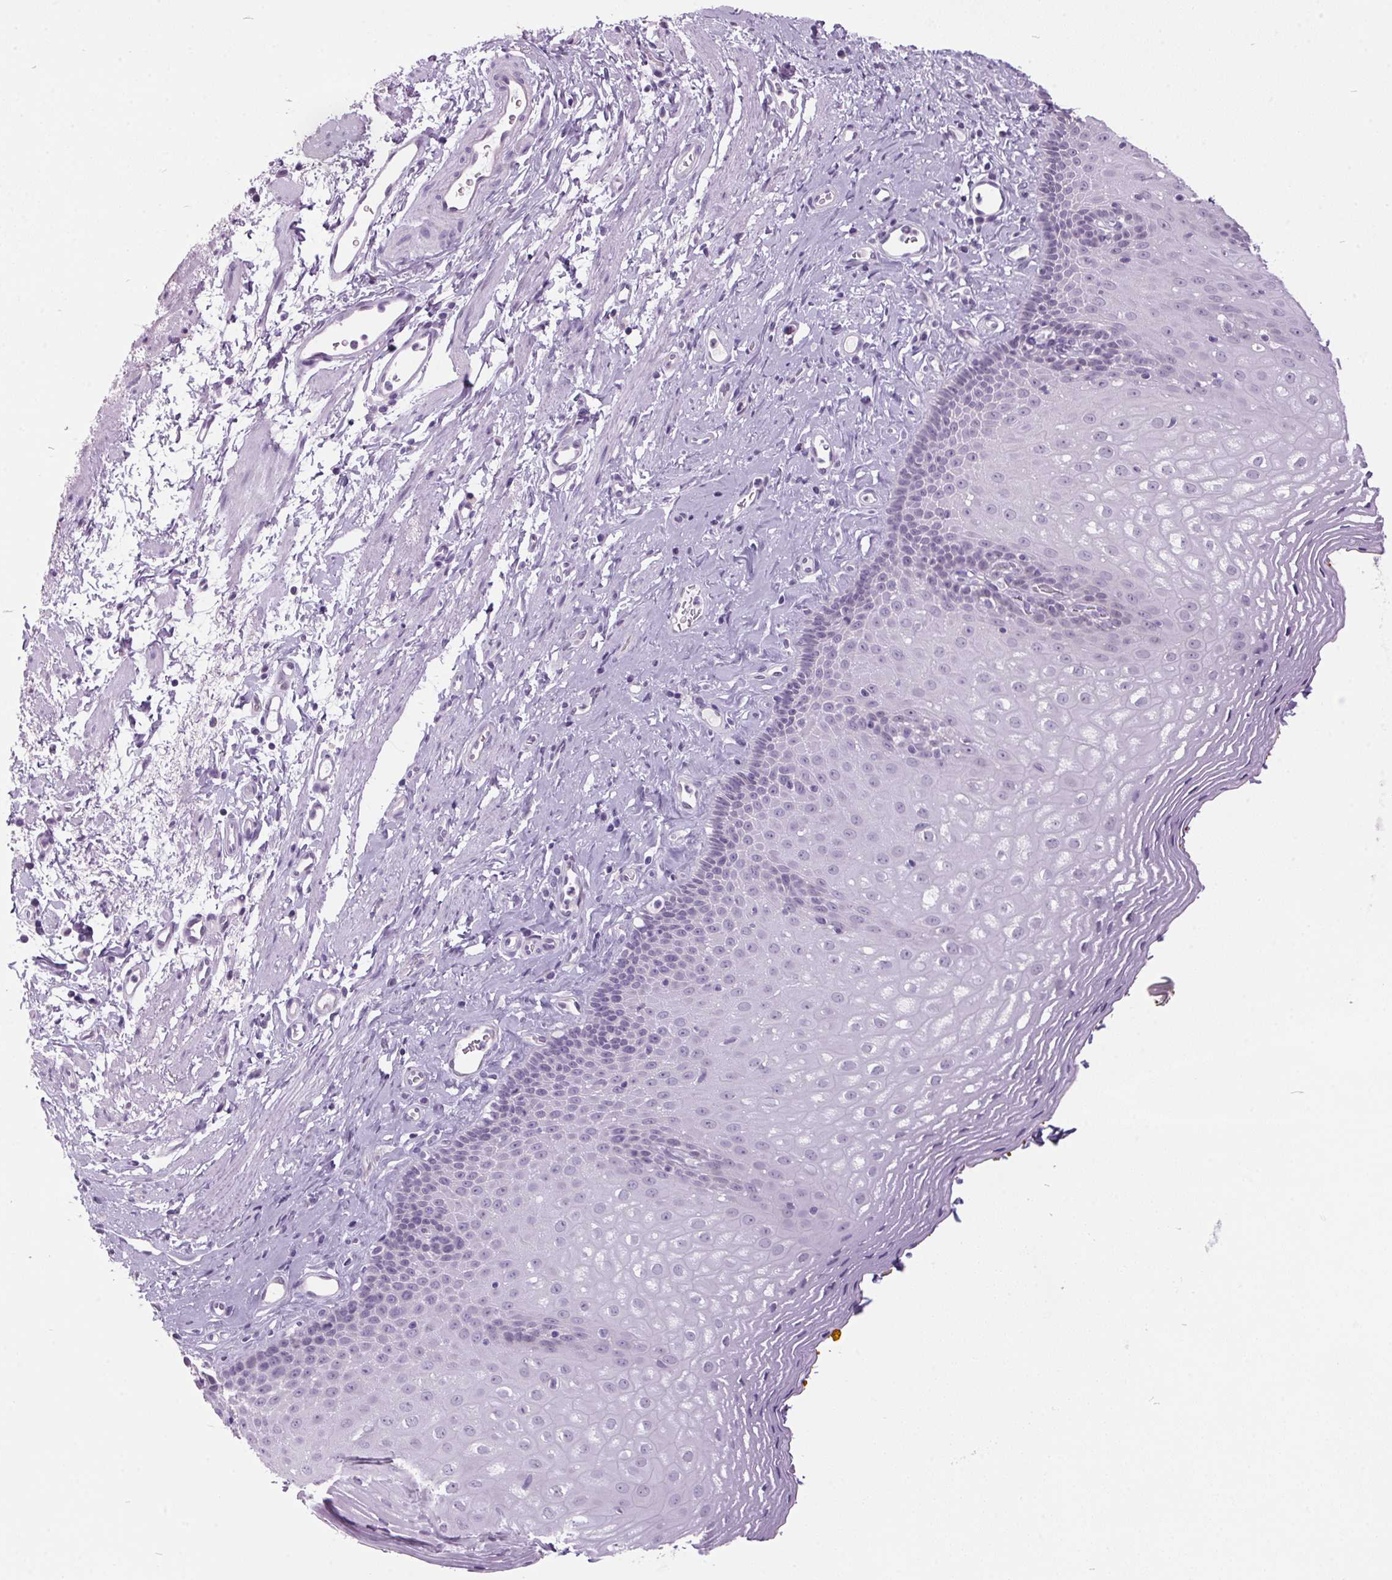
{"staining": {"intensity": "negative", "quantity": "none", "location": "none"}, "tissue": "esophagus", "cell_type": "Squamous epithelial cells", "image_type": "normal", "snomed": [{"axis": "morphology", "description": "Normal tissue, NOS"}, {"axis": "topography", "description": "Esophagus"}], "caption": "High magnification brightfield microscopy of normal esophagus stained with DAB (3,3'-diaminobenzidine) (brown) and counterstained with hematoxylin (blue): squamous epithelial cells show no significant expression. (DAB immunohistochemistry visualized using brightfield microscopy, high magnification).", "gene": "ODAD2", "patient": {"sex": "female", "age": 68}}